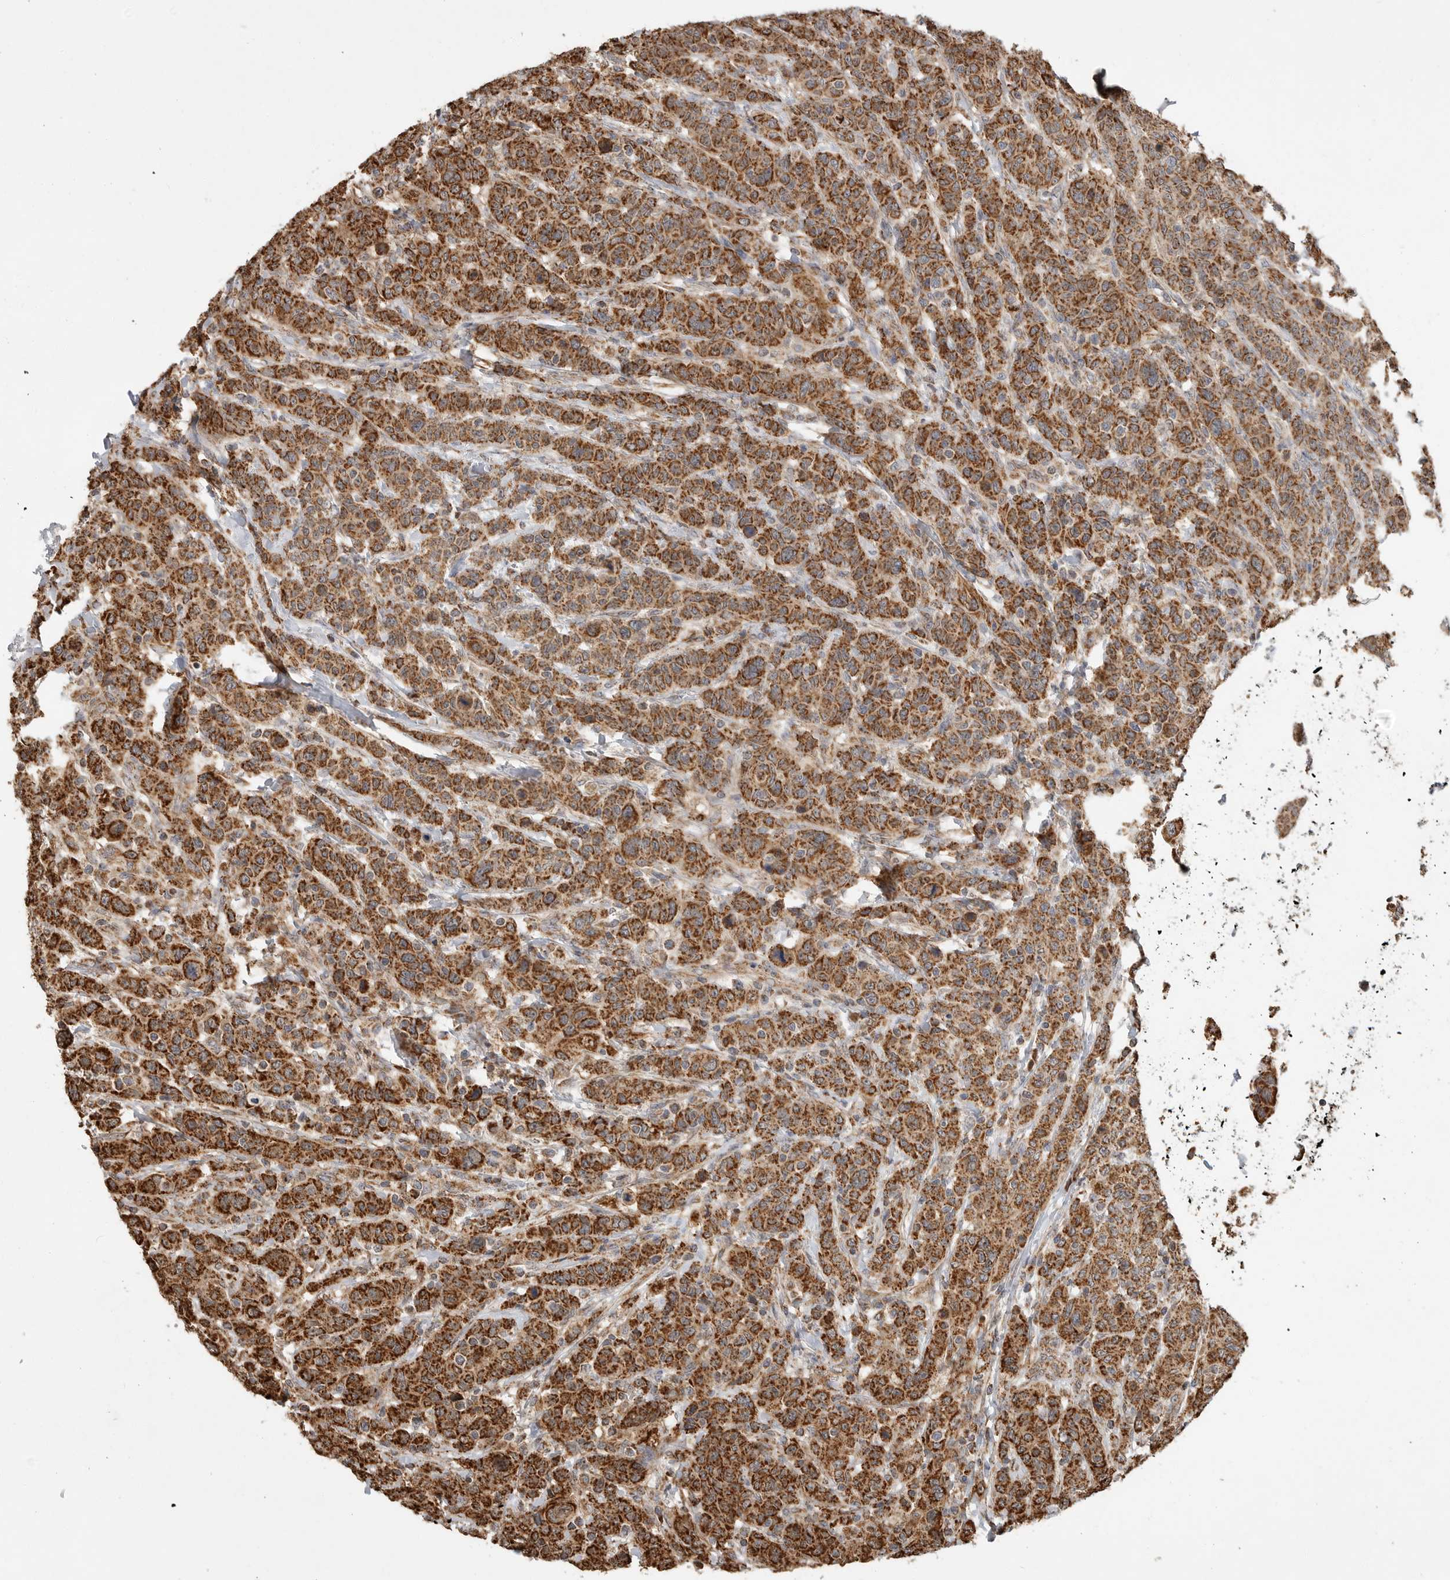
{"staining": {"intensity": "strong", "quantity": ">75%", "location": "cytoplasmic/membranous"}, "tissue": "breast cancer", "cell_type": "Tumor cells", "image_type": "cancer", "snomed": [{"axis": "morphology", "description": "Duct carcinoma"}, {"axis": "topography", "description": "Breast"}], "caption": "Protein expression analysis of human breast cancer (infiltrating ductal carcinoma) reveals strong cytoplasmic/membranous expression in approximately >75% of tumor cells.", "gene": "GCNT2", "patient": {"sex": "female", "age": 37}}